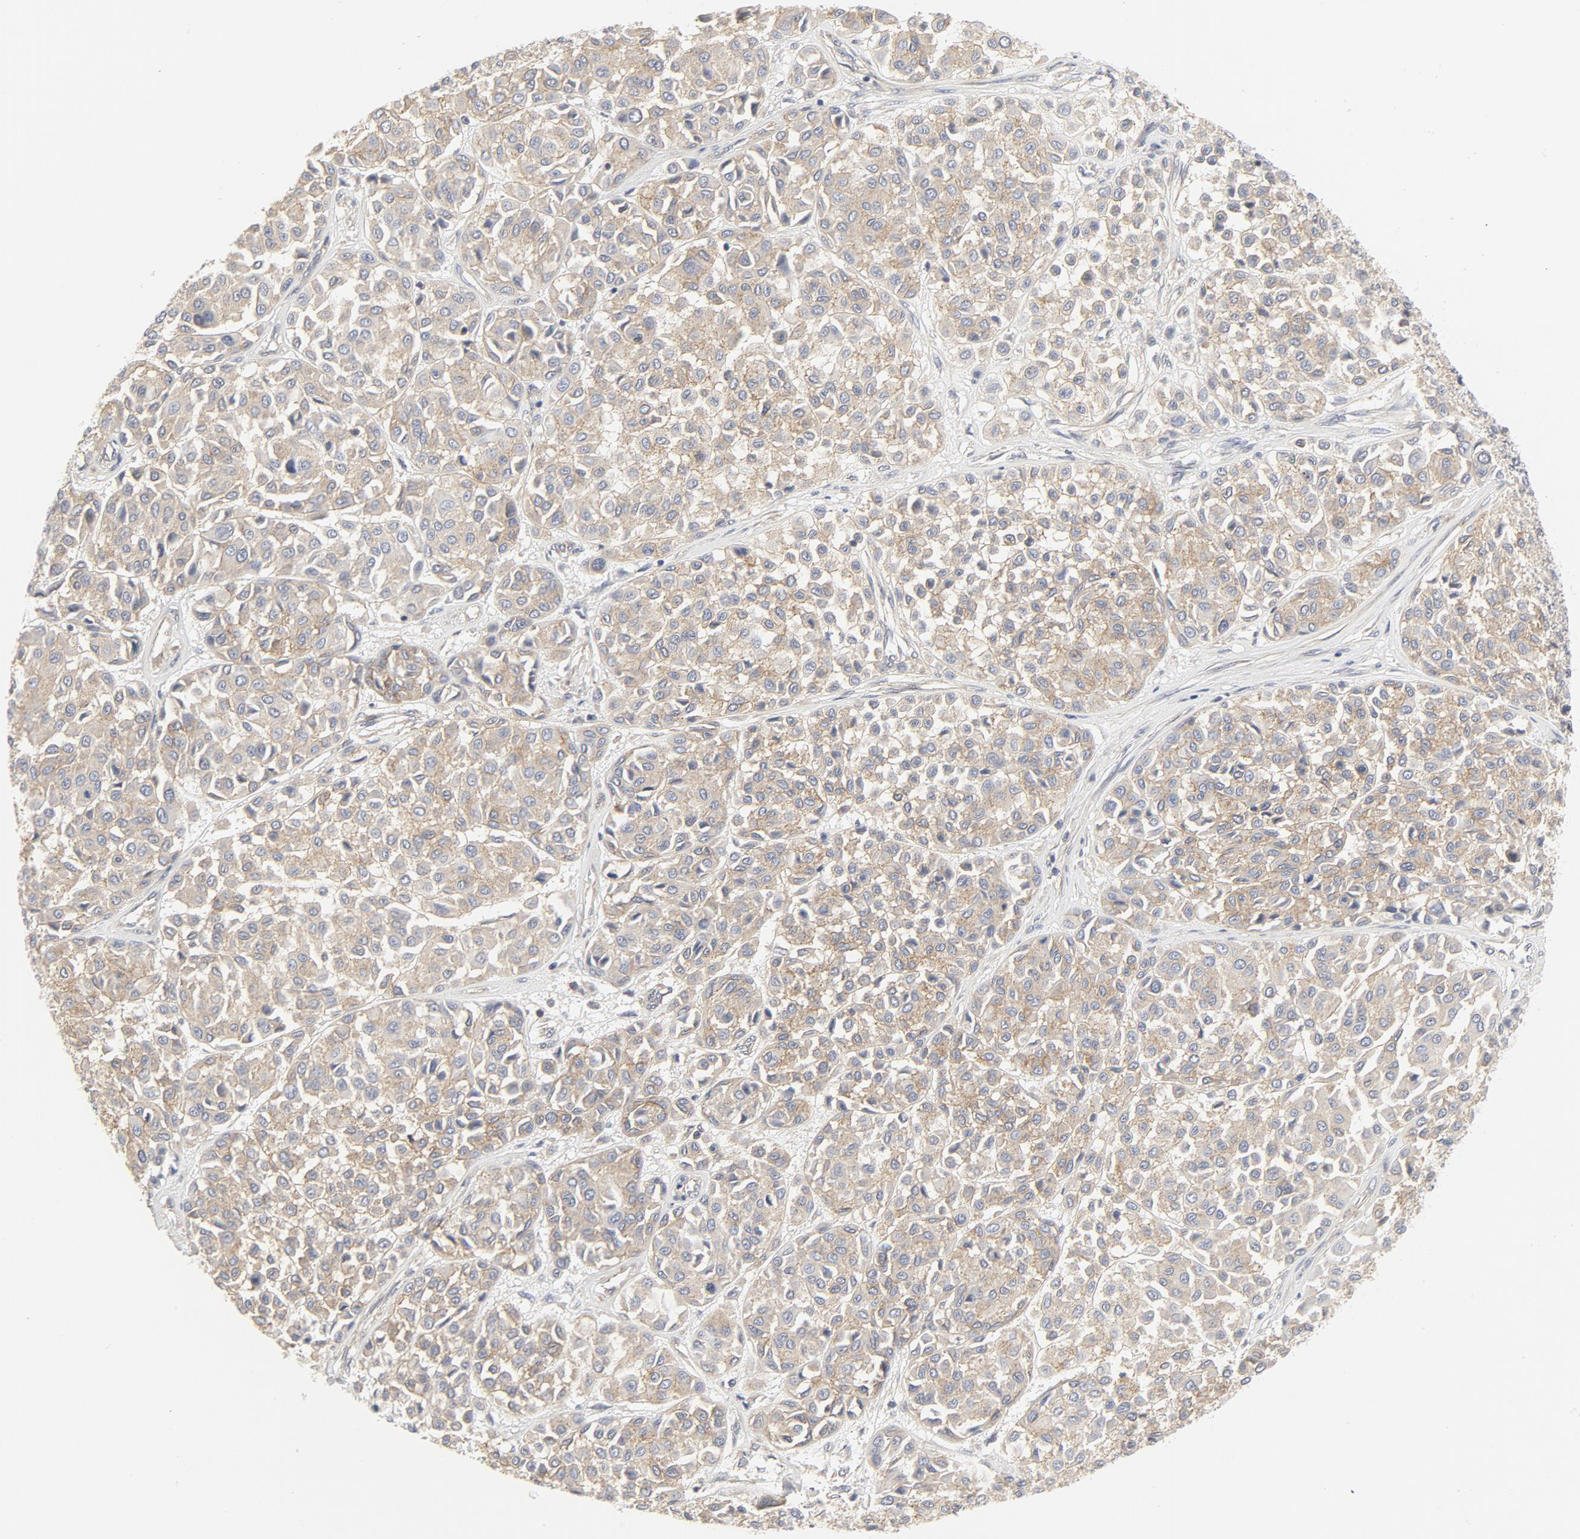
{"staining": {"intensity": "weak", "quantity": "25%-75%", "location": "cytoplasmic/membranous"}, "tissue": "melanoma", "cell_type": "Tumor cells", "image_type": "cancer", "snomed": [{"axis": "morphology", "description": "Malignant melanoma, Metastatic site"}, {"axis": "topography", "description": "Soft tissue"}], "caption": "Immunohistochemical staining of human malignant melanoma (metastatic site) demonstrates weak cytoplasmic/membranous protein positivity in approximately 25%-75% of tumor cells.", "gene": "MAP2K7", "patient": {"sex": "male", "age": 41}}